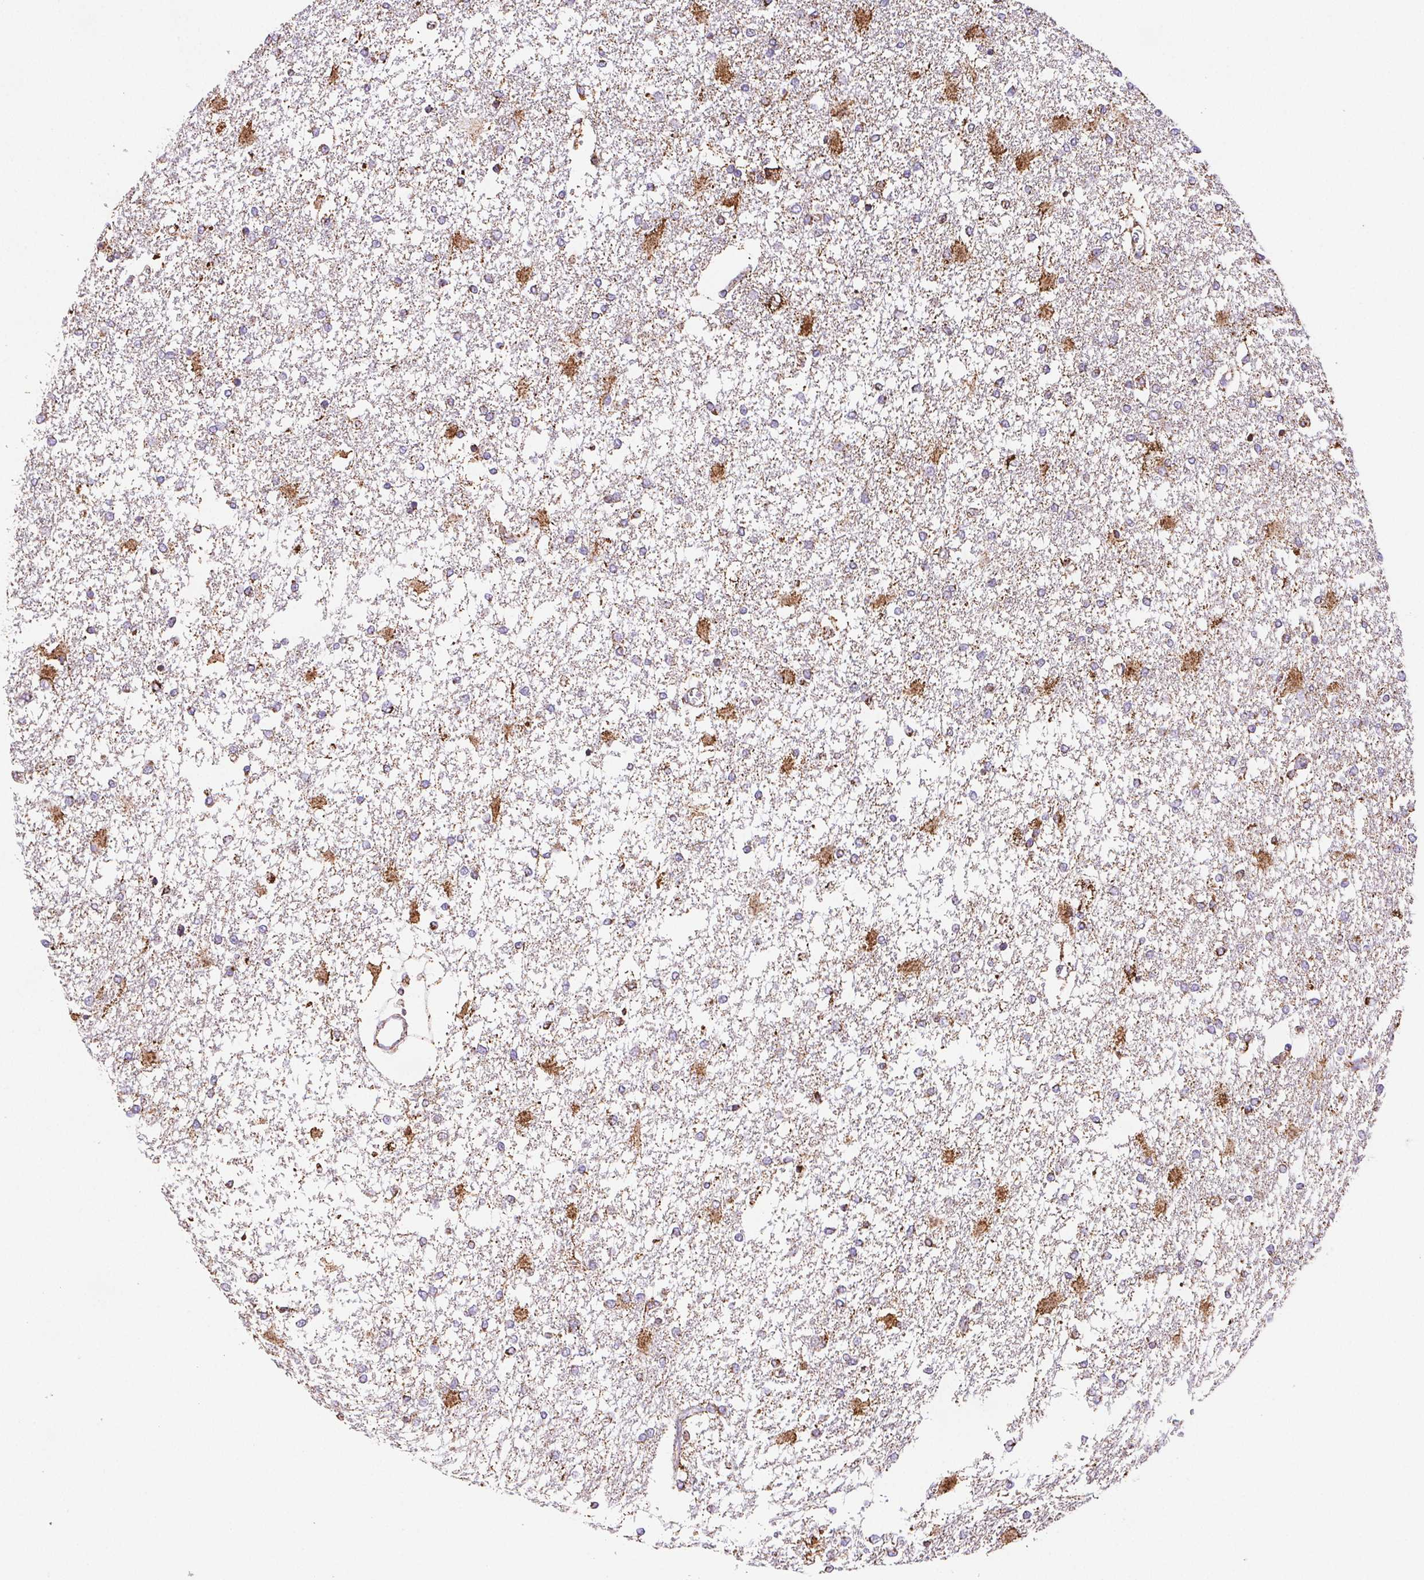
{"staining": {"intensity": "moderate", "quantity": "<25%", "location": "cytoplasmic/membranous"}, "tissue": "glioma", "cell_type": "Tumor cells", "image_type": "cancer", "snomed": [{"axis": "morphology", "description": "Glioma, malignant, High grade"}, {"axis": "topography", "description": "Cerebral cortex"}], "caption": "Protein analysis of glioma tissue exhibits moderate cytoplasmic/membranous staining in about <25% of tumor cells.", "gene": "NIPSNAP2", "patient": {"sex": "male", "age": 79}}